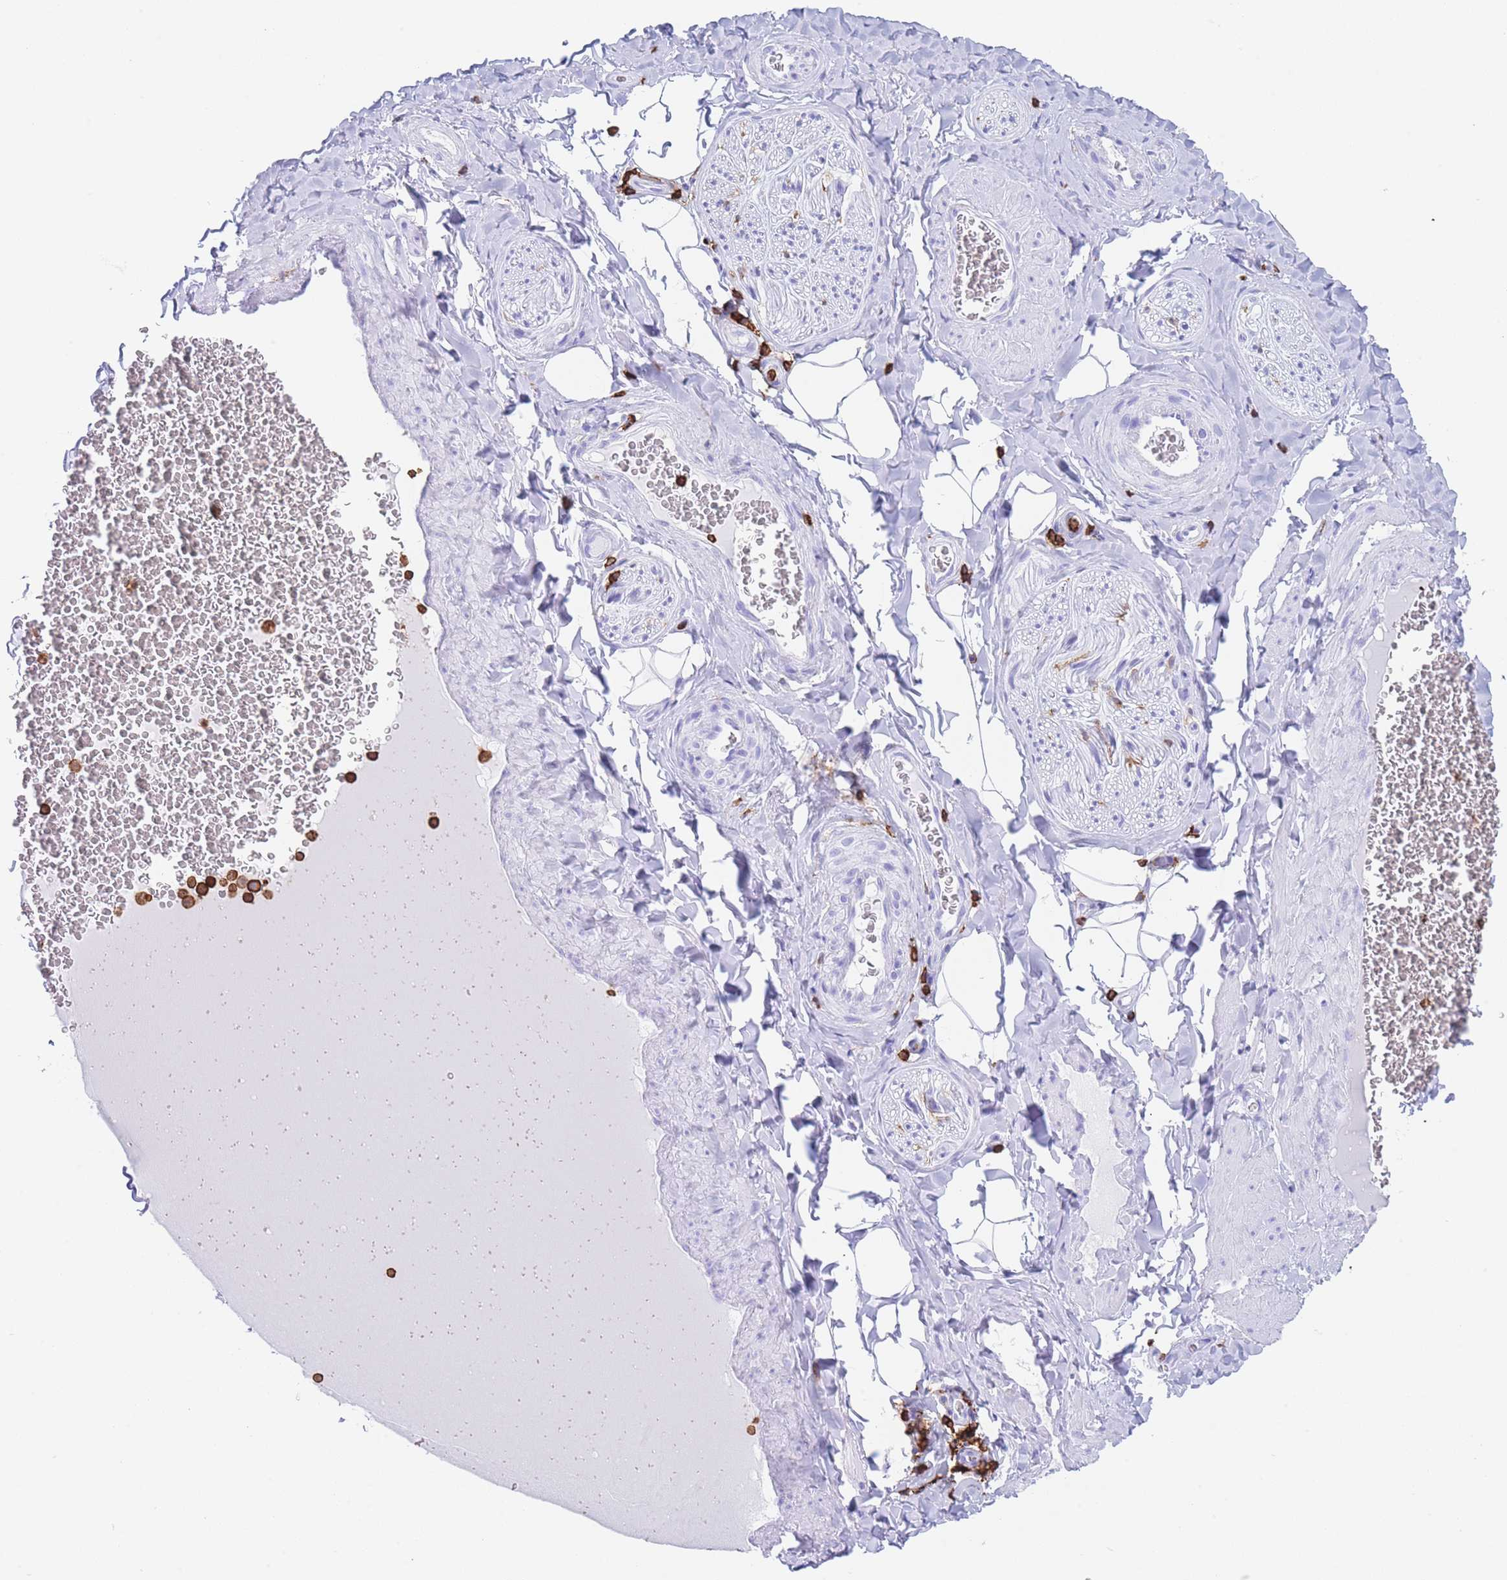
{"staining": {"intensity": "negative", "quantity": "none", "location": "none"}, "tissue": "adipose tissue", "cell_type": "Adipocytes", "image_type": "normal", "snomed": [{"axis": "morphology", "description": "Normal tissue, NOS"}, {"axis": "topography", "description": "Soft tissue"}, {"axis": "topography", "description": "Adipose tissue"}, {"axis": "topography", "description": "Vascular tissue"}, {"axis": "topography", "description": "Peripheral nerve tissue"}], "caption": "Adipose tissue stained for a protein using IHC displays no staining adipocytes.", "gene": "CORO1A", "patient": {"sex": "male", "age": 46}}